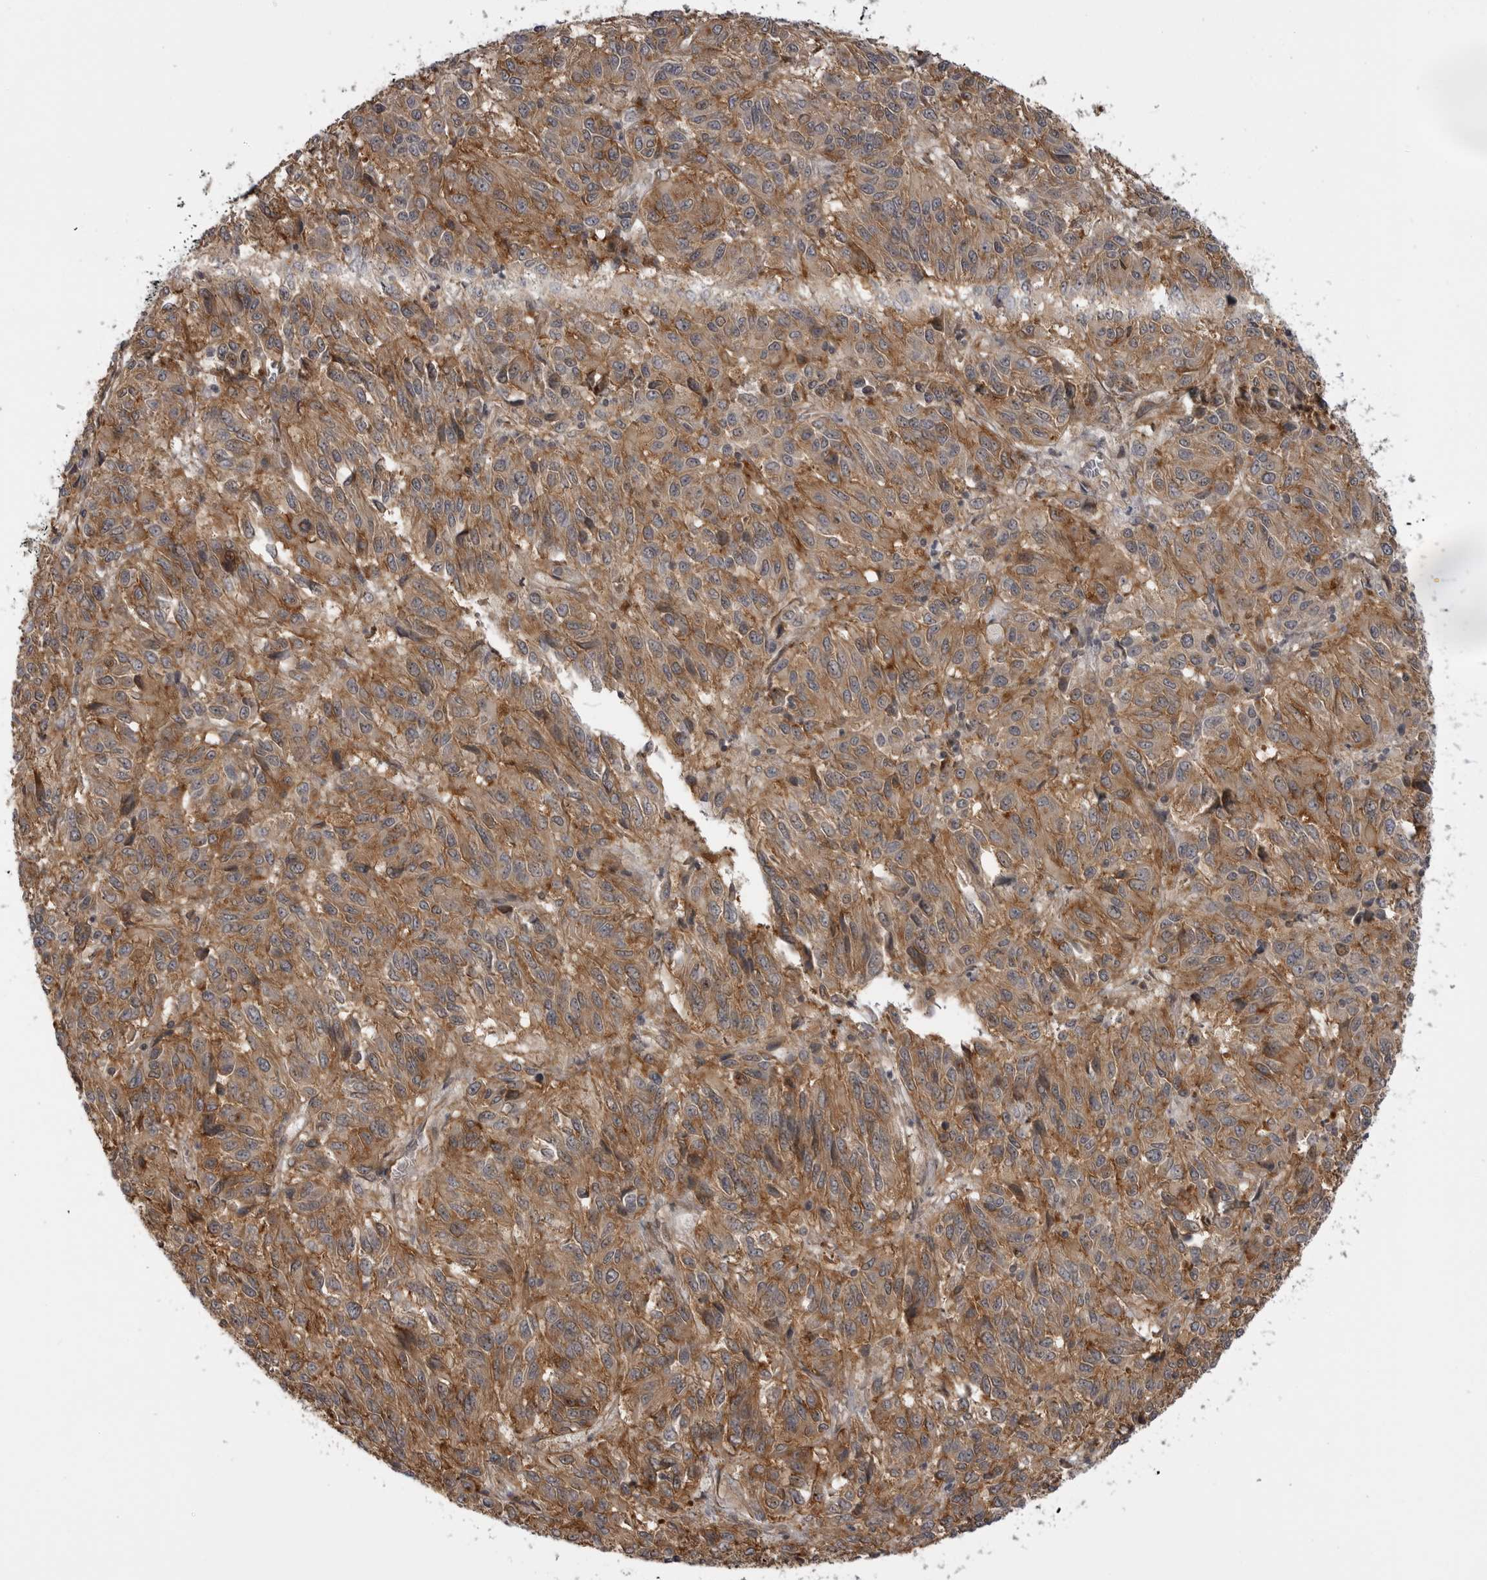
{"staining": {"intensity": "moderate", "quantity": ">75%", "location": "cytoplasmic/membranous"}, "tissue": "melanoma", "cell_type": "Tumor cells", "image_type": "cancer", "snomed": [{"axis": "morphology", "description": "Malignant melanoma, Metastatic site"}, {"axis": "topography", "description": "Lung"}], "caption": "Tumor cells exhibit moderate cytoplasmic/membranous staining in approximately >75% of cells in melanoma.", "gene": "LRRC45", "patient": {"sex": "male", "age": 64}}